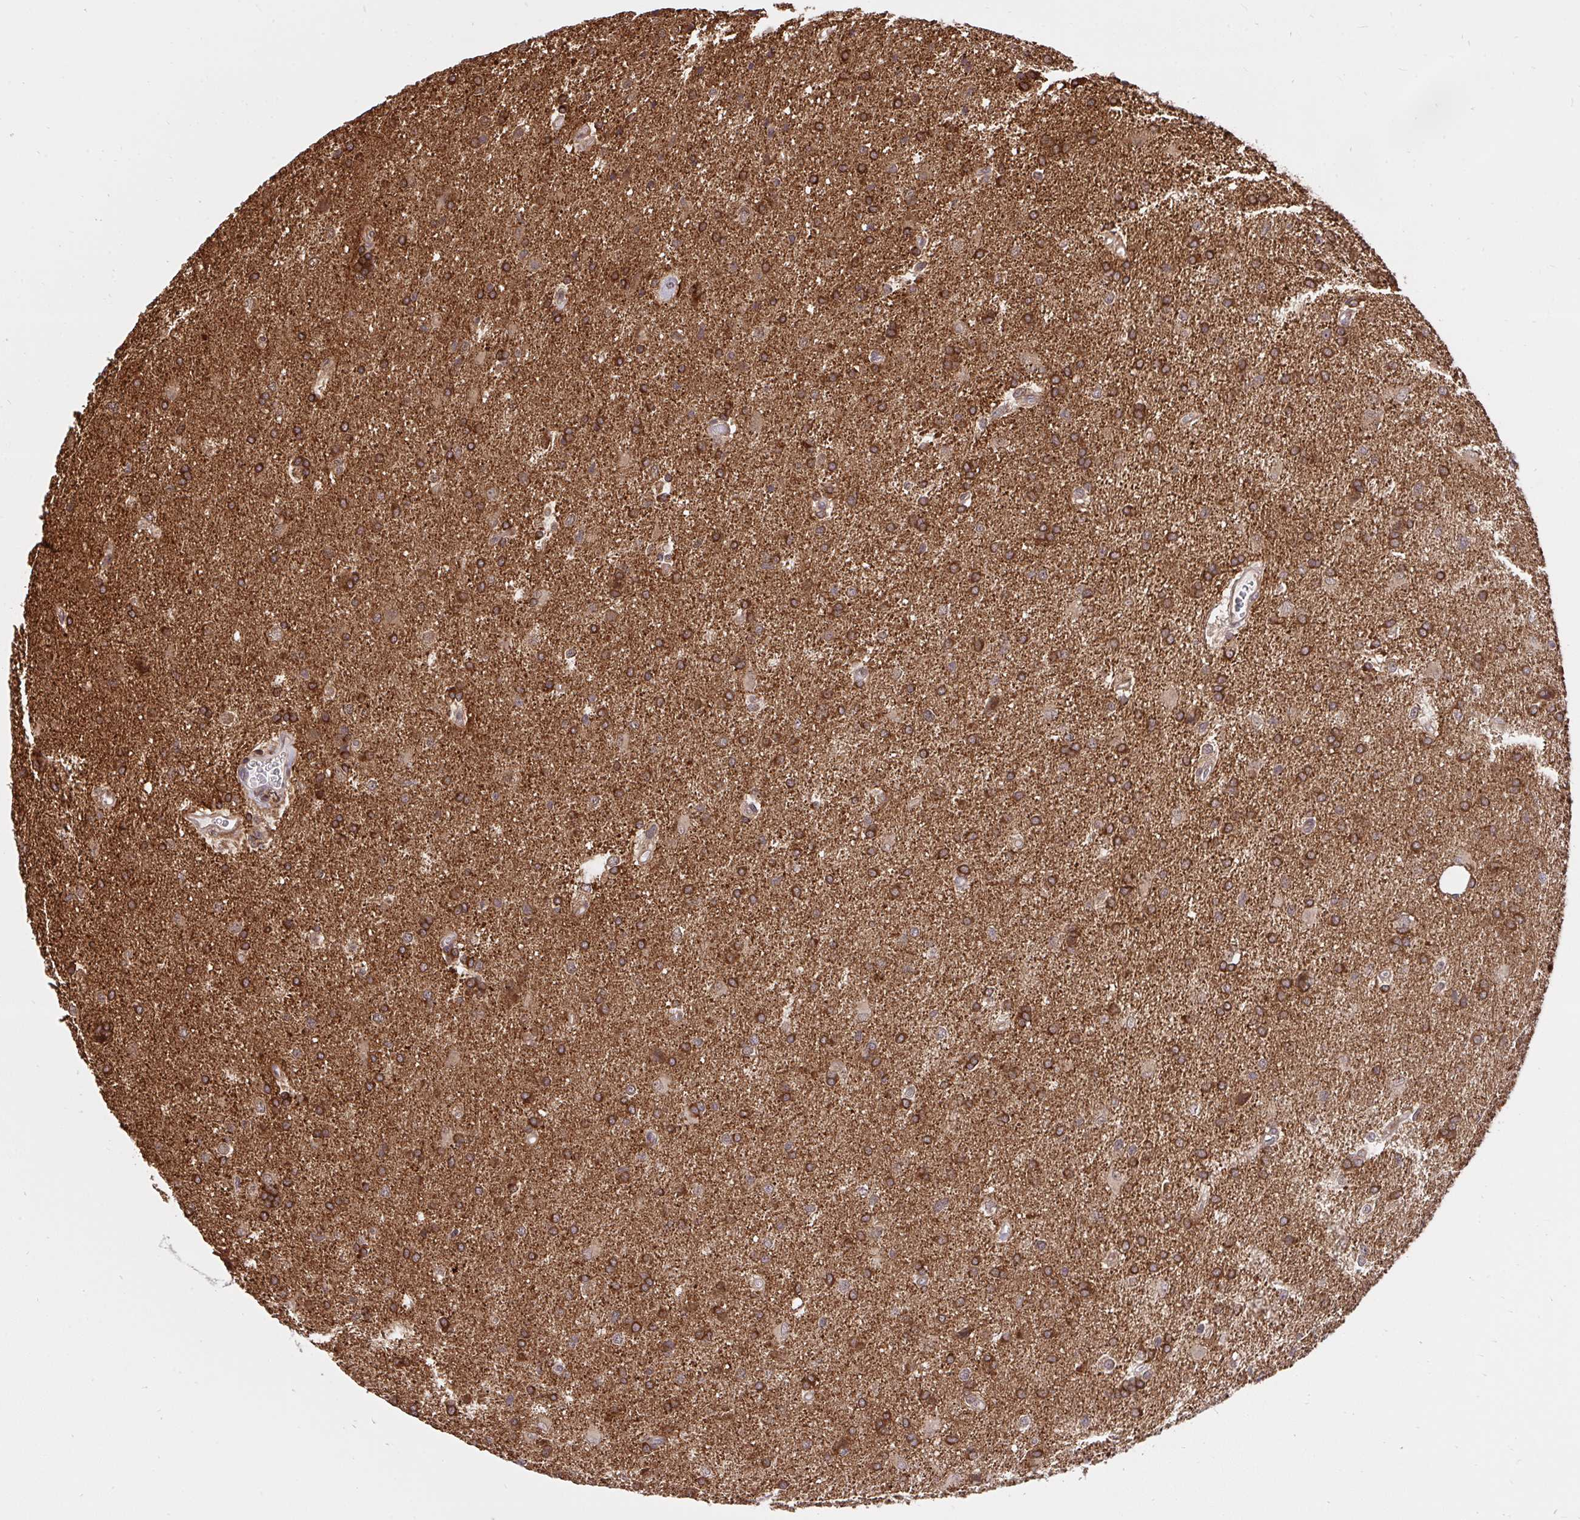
{"staining": {"intensity": "strong", "quantity": ">75%", "location": "cytoplasmic/membranous"}, "tissue": "glioma", "cell_type": "Tumor cells", "image_type": "cancer", "snomed": [{"axis": "morphology", "description": "Glioma, malignant, High grade"}, {"axis": "topography", "description": "Brain"}], "caption": "High-magnification brightfield microscopy of glioma stained with DAB (3,3'-diaminobenzidine) (brown) and counterstained with hematoxylin (blue). tumor cells exhibit strong cytoplasmic/membranous staining is present in approximately>75% of cells.", "gene": "ERI1", "patient": {"sex": "male", "age": 68}}